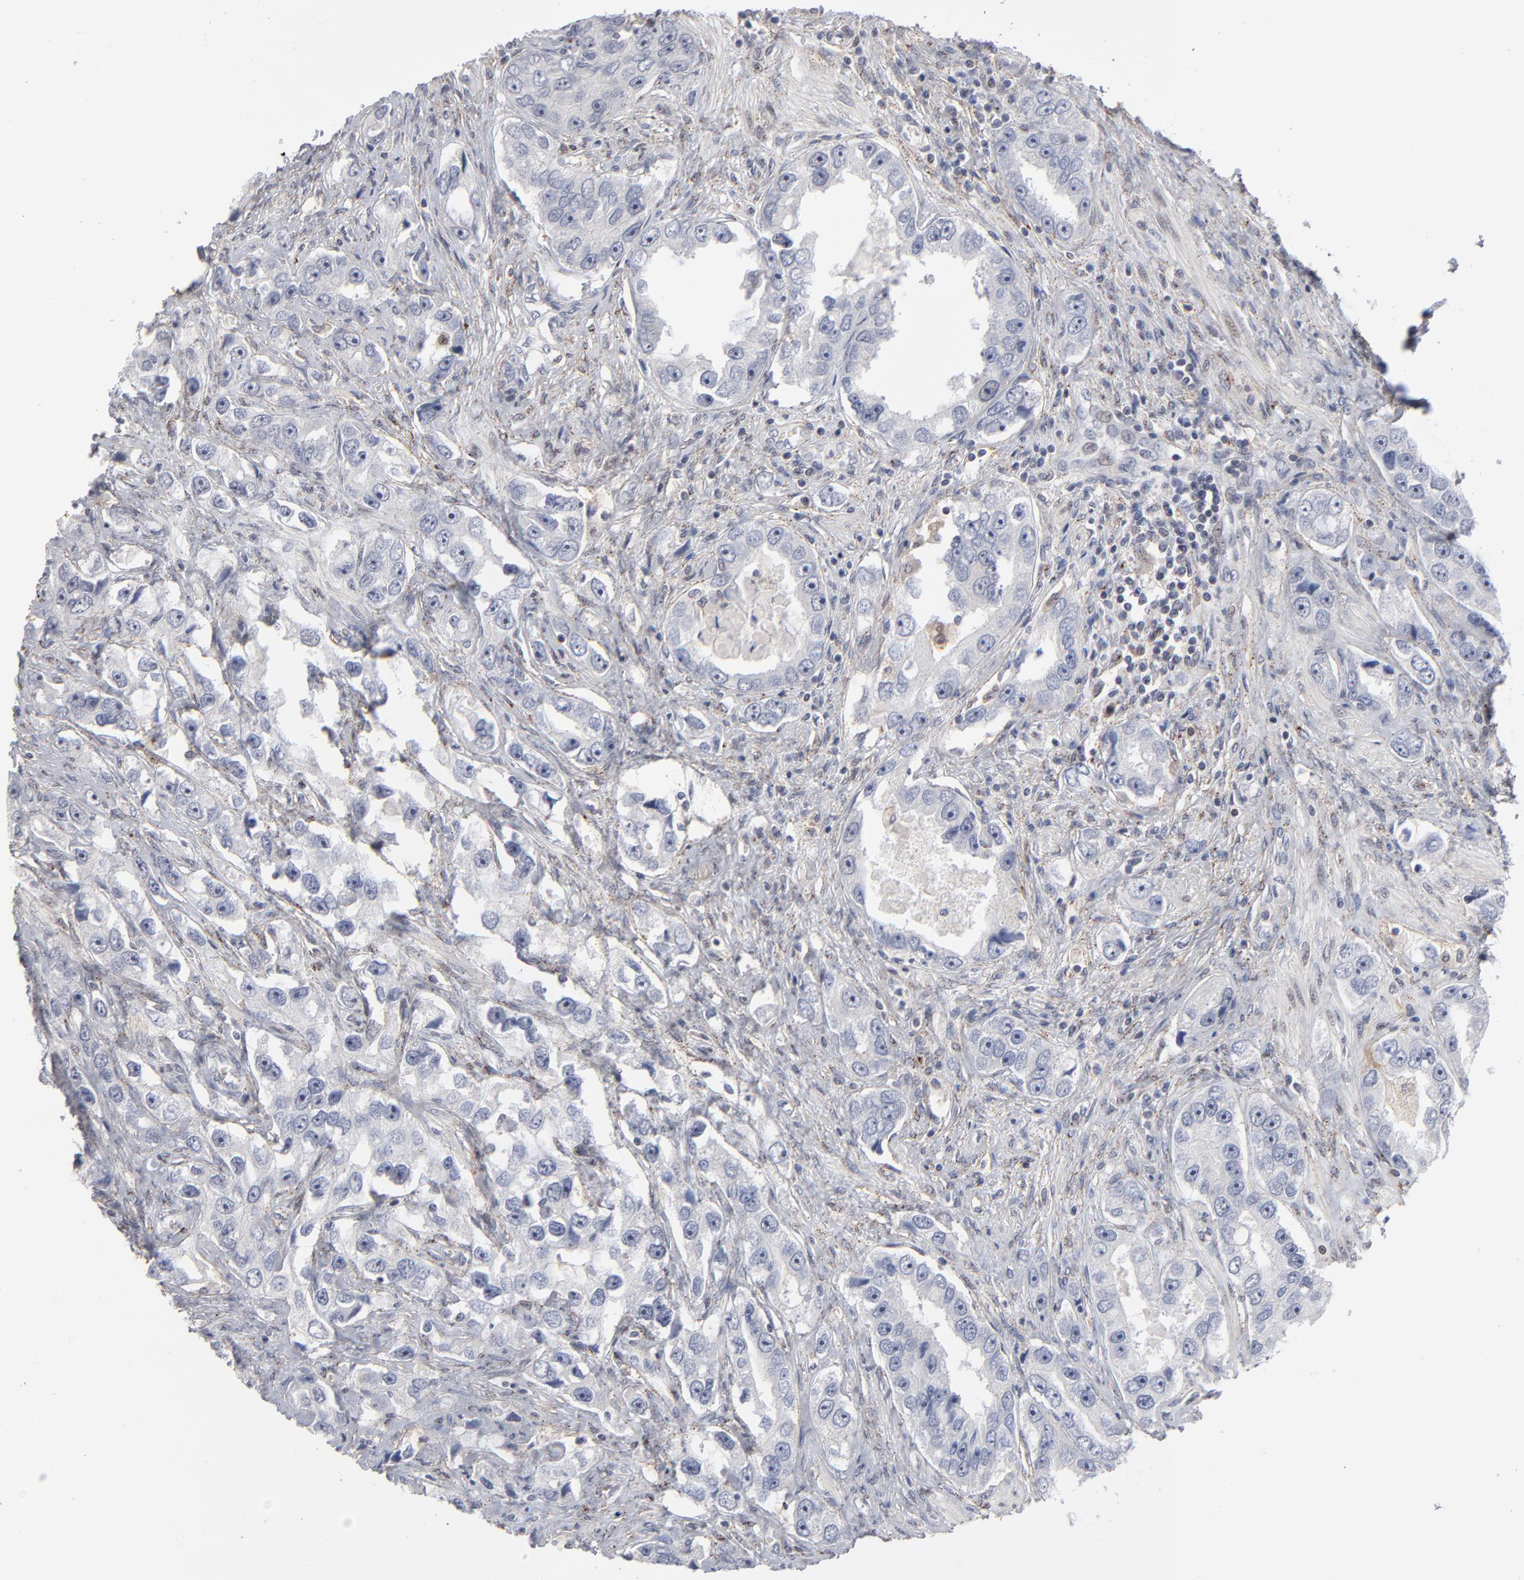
{"staining": {"intensity": "negative", "quantity": "none", "location": "none"}, "tissue": "prostate cancer", "cell_type": "Tumor cells", "image_type": "cancer", "snomed": [{"axis": "morphology", "description": "Adenocarcinoma, High grade"}, {"axis": "topography", "description": "Prostate"}], "caption": "IHC image of neoplastic tissue: prostate cancer stained with DAB exhibits no significant protein positivity in tumor cells. Nuclei are stained in blue.", "gene": "AURKA", "patient": {"sex": "male", "age": 63}}